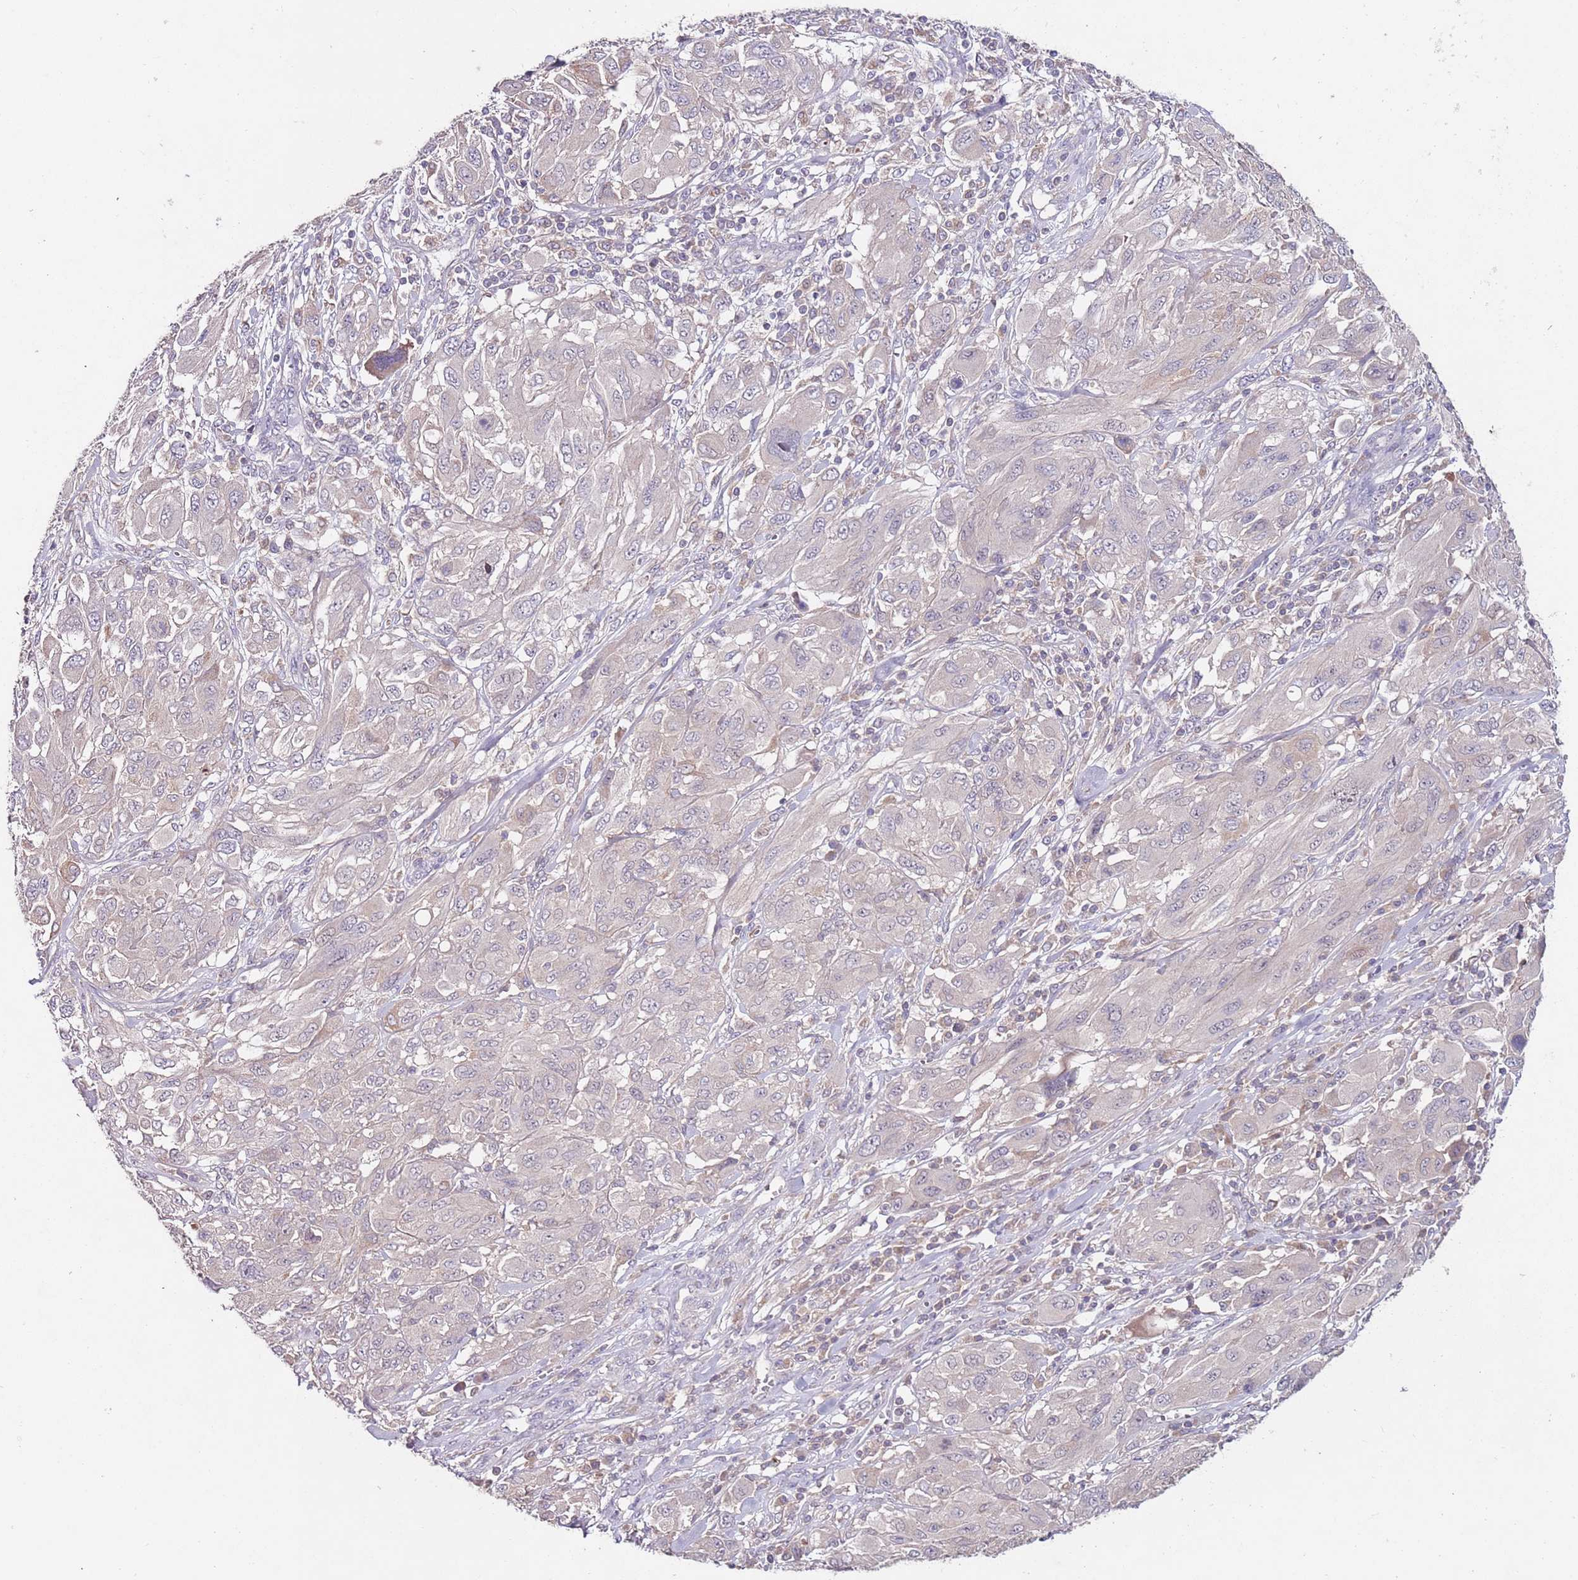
{"staining": {"intensity": "negative", "quantity": "none", "location": "none"}, "tissue": "melanoma", "cell_type": "Tumor cells", "image_type": "cancer", "snomed": [{"axis": "morphology", "description": "Malignant melanoma, NOS"}, {"axis": "topography", "description": "Skin"}], "caption": "Immunohistochemistry (IHC) of melanoma reveals no positivity in tumor cells.", "gene": "NRDE2", "patient": {"sex": "female", "age": 91}}